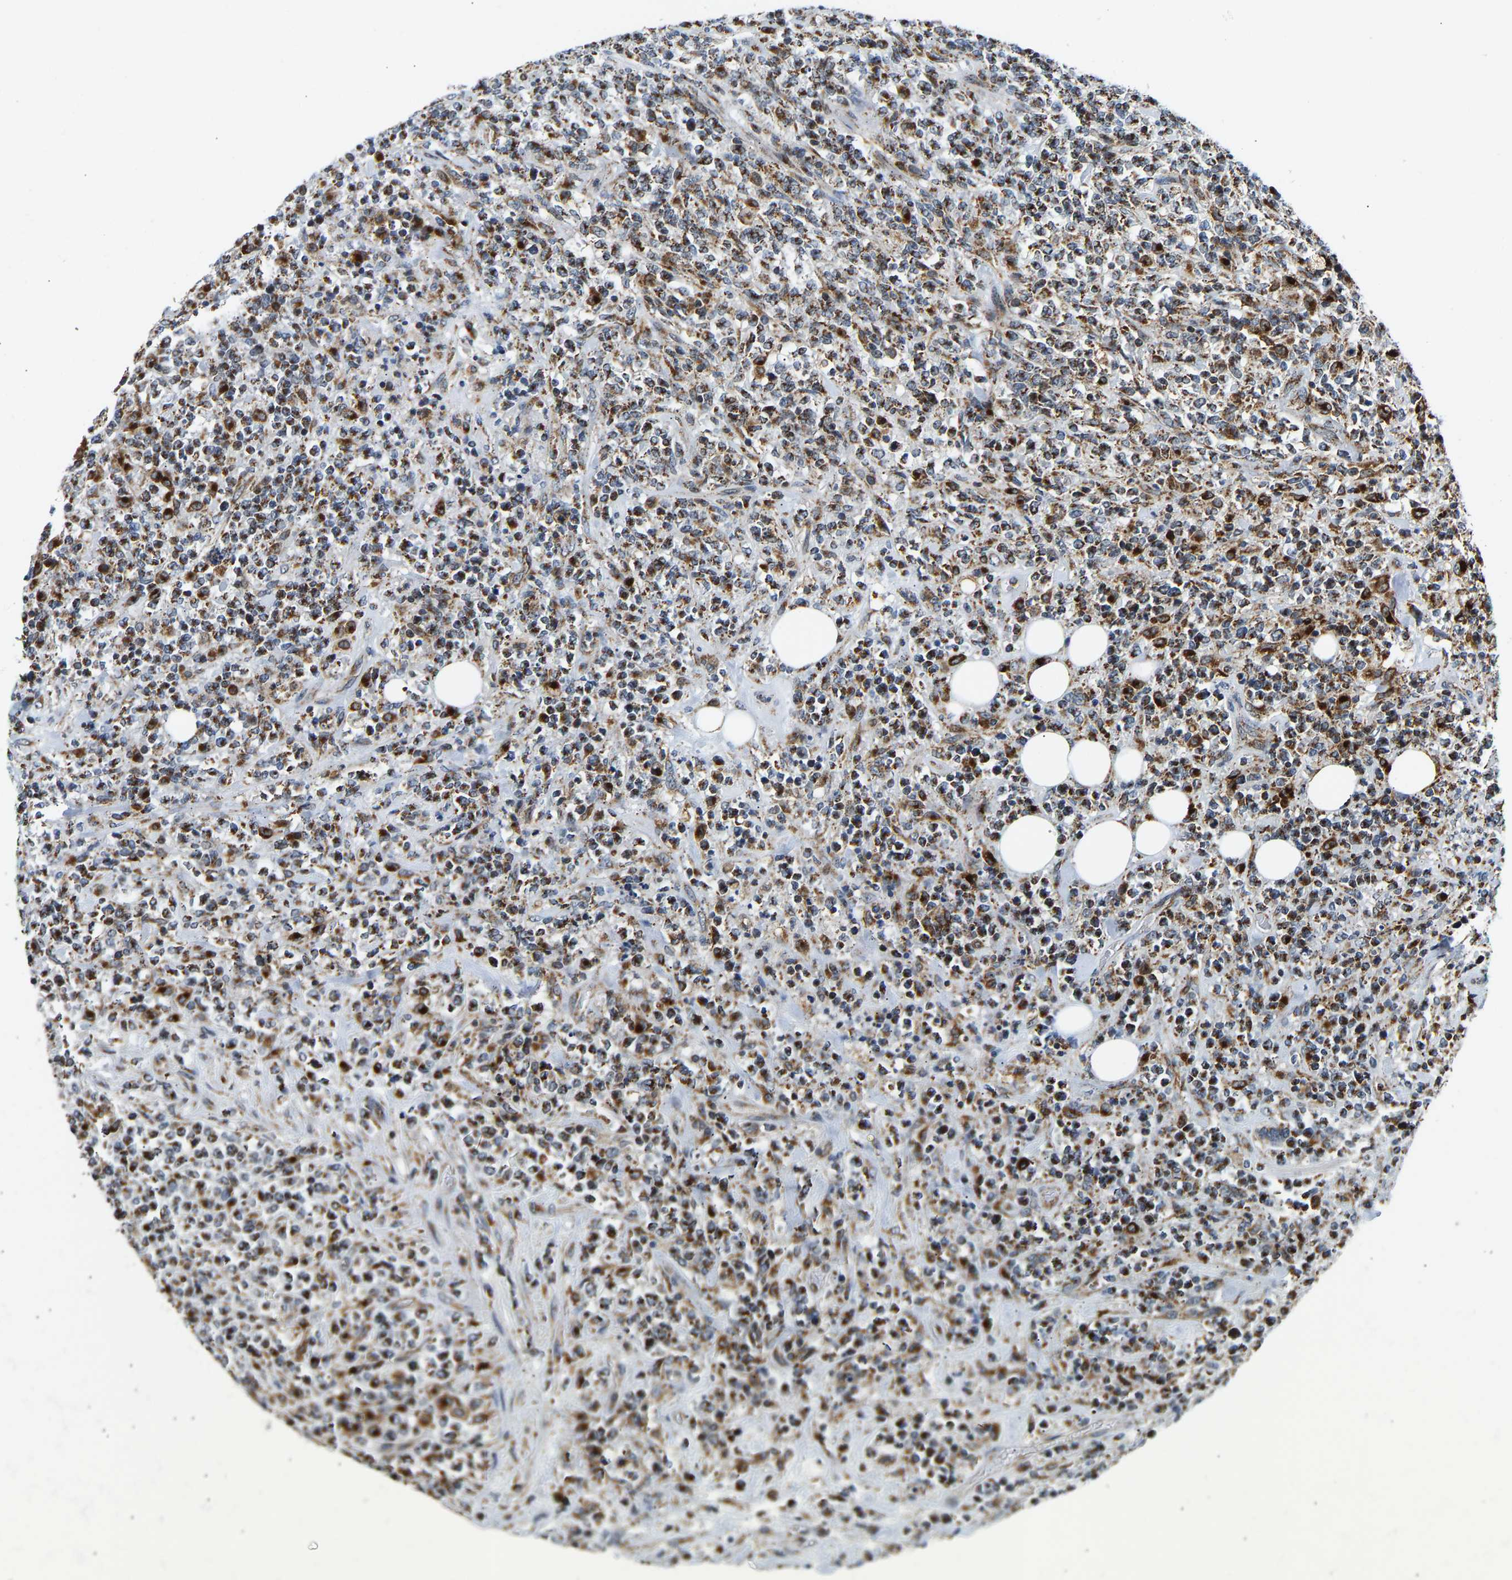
{"staining": {"intensity": "strong", "quantity": "25%-75%", "location": "cytoplasmic/membranous"}, "tissue": "lymphoma", "cell_type": "Tumor cells", "image_type": "cancer", "snomed": [{"axis": "morphology", "description": "Malignant lymphoma, non-Hodgkin's type, High grade"}, {"axis": "topography", "description": "Soft tissue"}], "caption": "A micrograph showing strong cytoplasmic/membranous staining in approximately 25%-75% of tumor cells in lymphoma, as visualized by brown immunohistochemical staining.", "gene": "GIMAP7", "patient": {"sex": "male", "age": 18}}